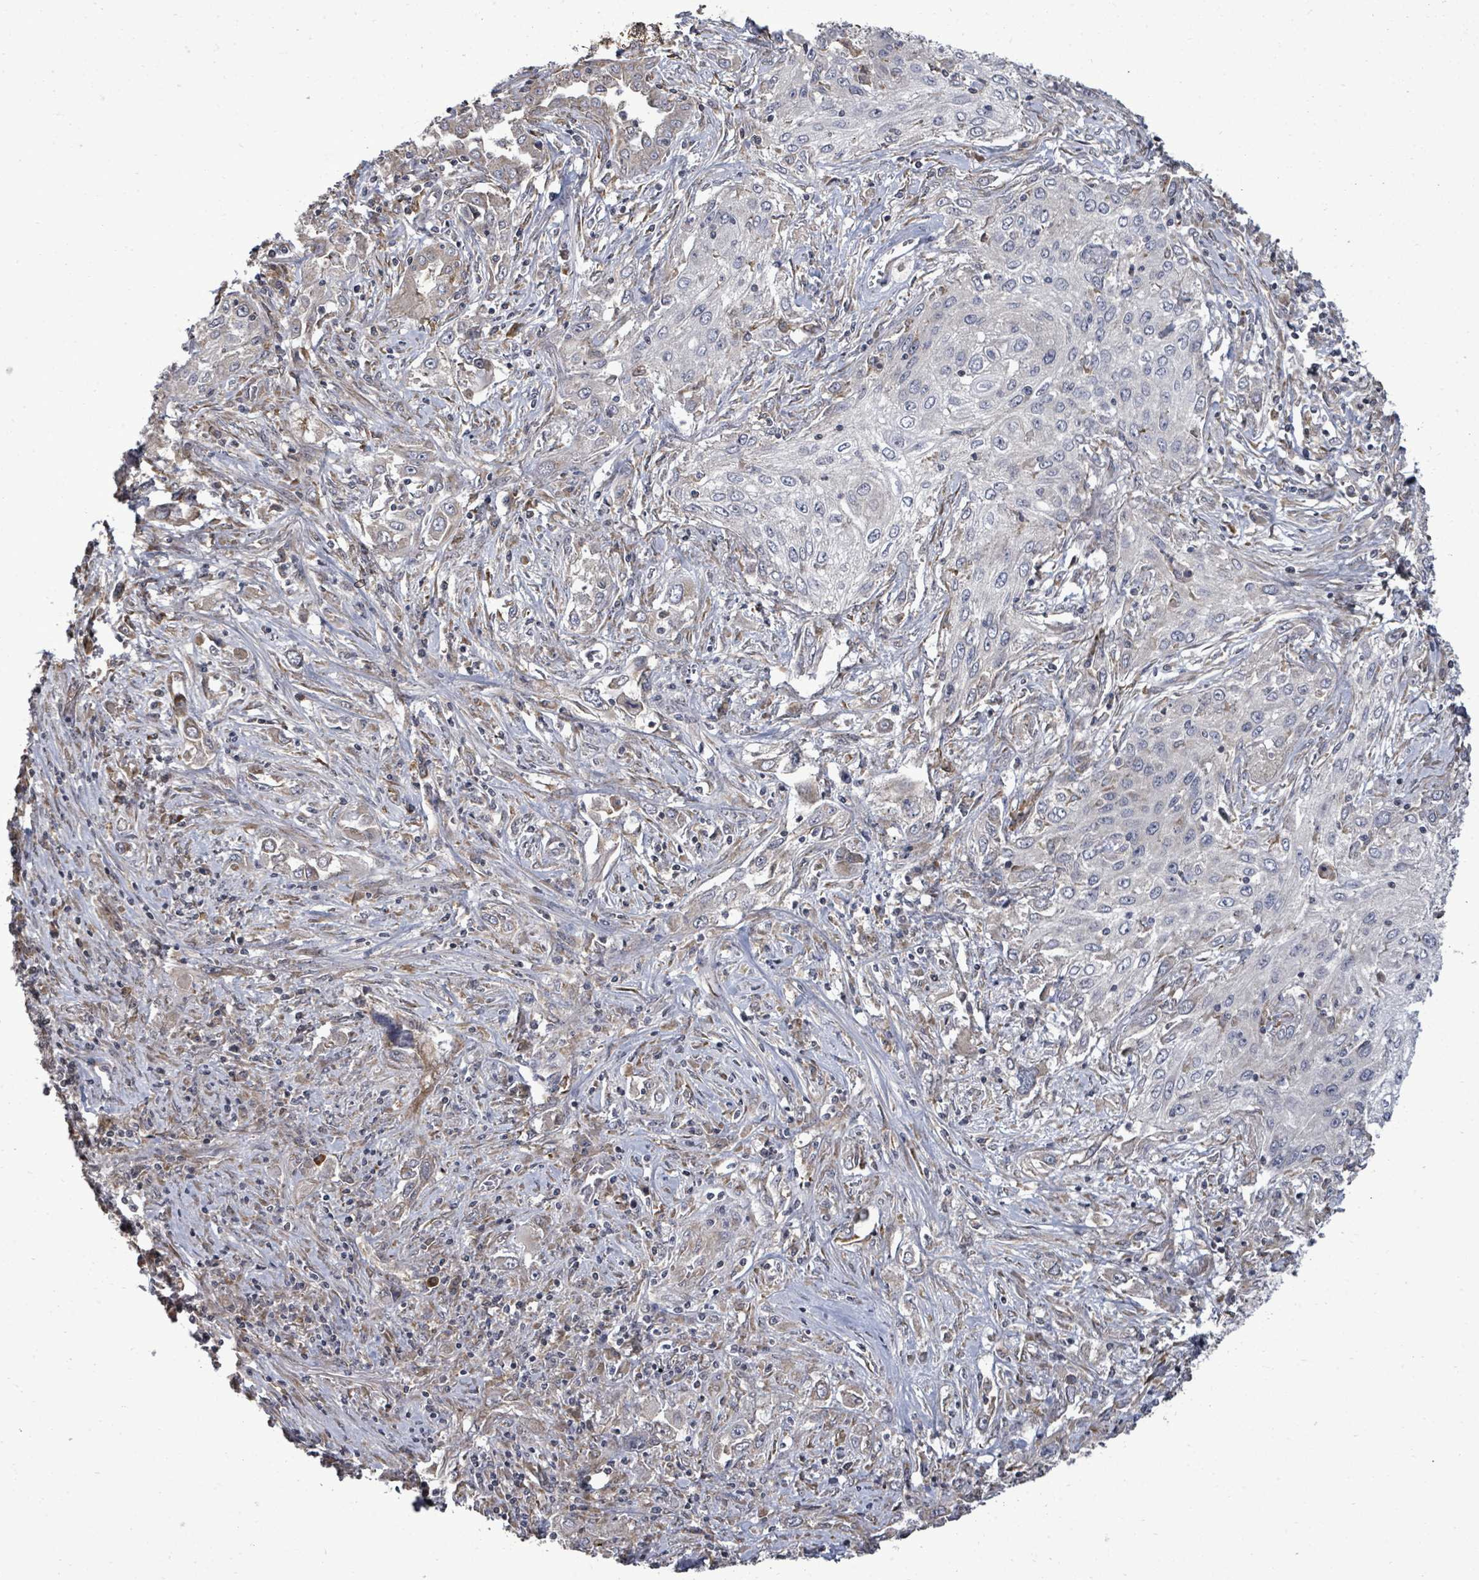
{"staining": {"intensity": "negative", "quantity": "none", "location": "none"}, "tissue": "lung cancer", "cell_type": "Tumor cells", "image_type": "cancer", "snomed": [{"axis": "morphology", "description": "Squamous cell carcinoma, NOS"}, {"axis": "topography", "description": "Lung"}], "caption": "Tumor cells show no significant protein staining in lung cancer (squamous cell carcinoma).", "gene": "POMGNT2", "patient": {"sex": "female", "age": 69}}